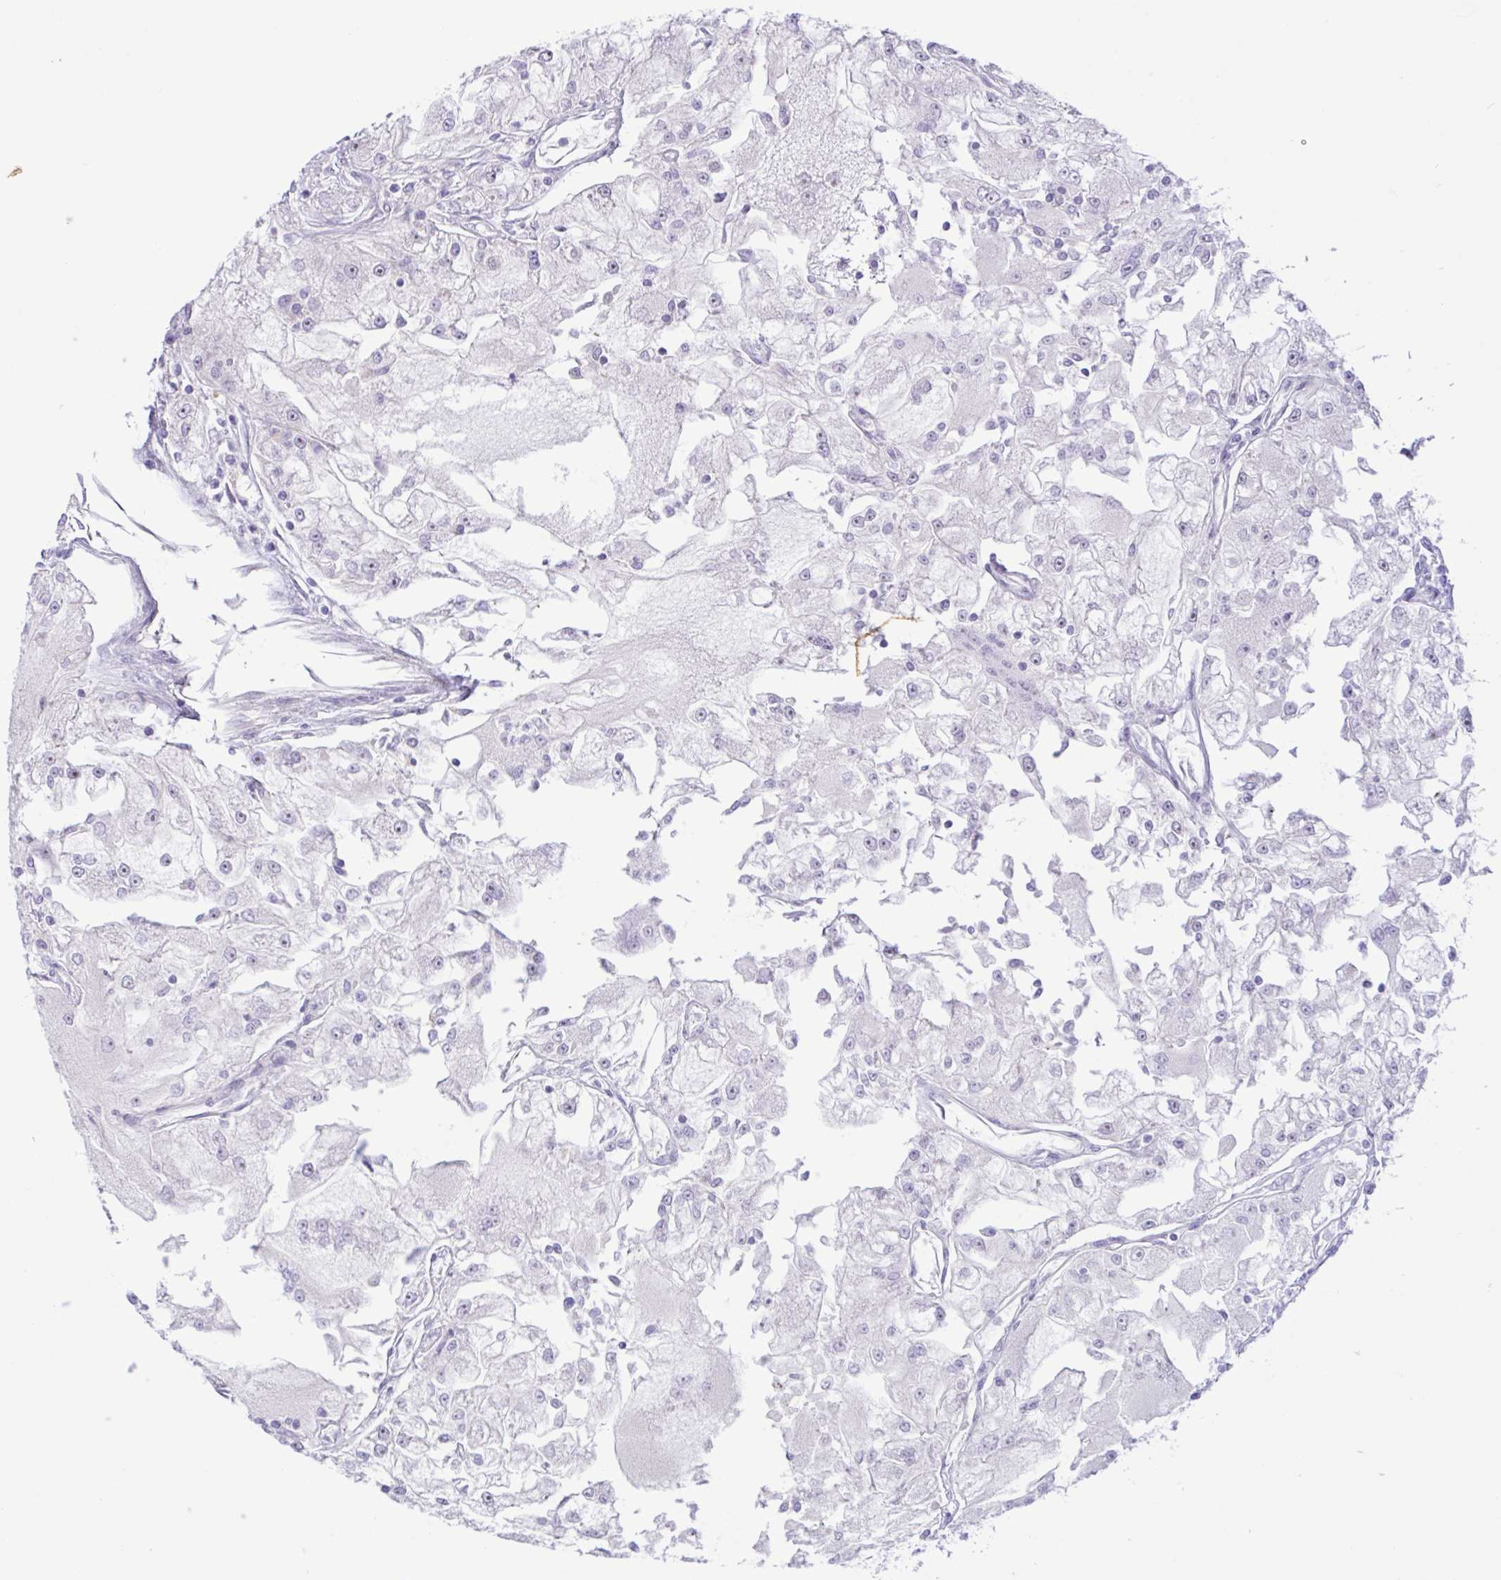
{"staining": {"intensity": "negative", "quantity": "none", "location": "none"}, "tissue": "renal cancer", "cell_type": "Tumor cells", "image_type": "cancer", "snomed": [{"axis": "morphology", "description": "Adenocarcinoma, NOS"}, {"axis": "topography", "description": "Kidney"}], "caption": "Immunohistochemistry of renal cancer demonstrates no positivity in tumor cells.", "gene": "DSC3", "patient": {"sex": "female", "age": 72}}